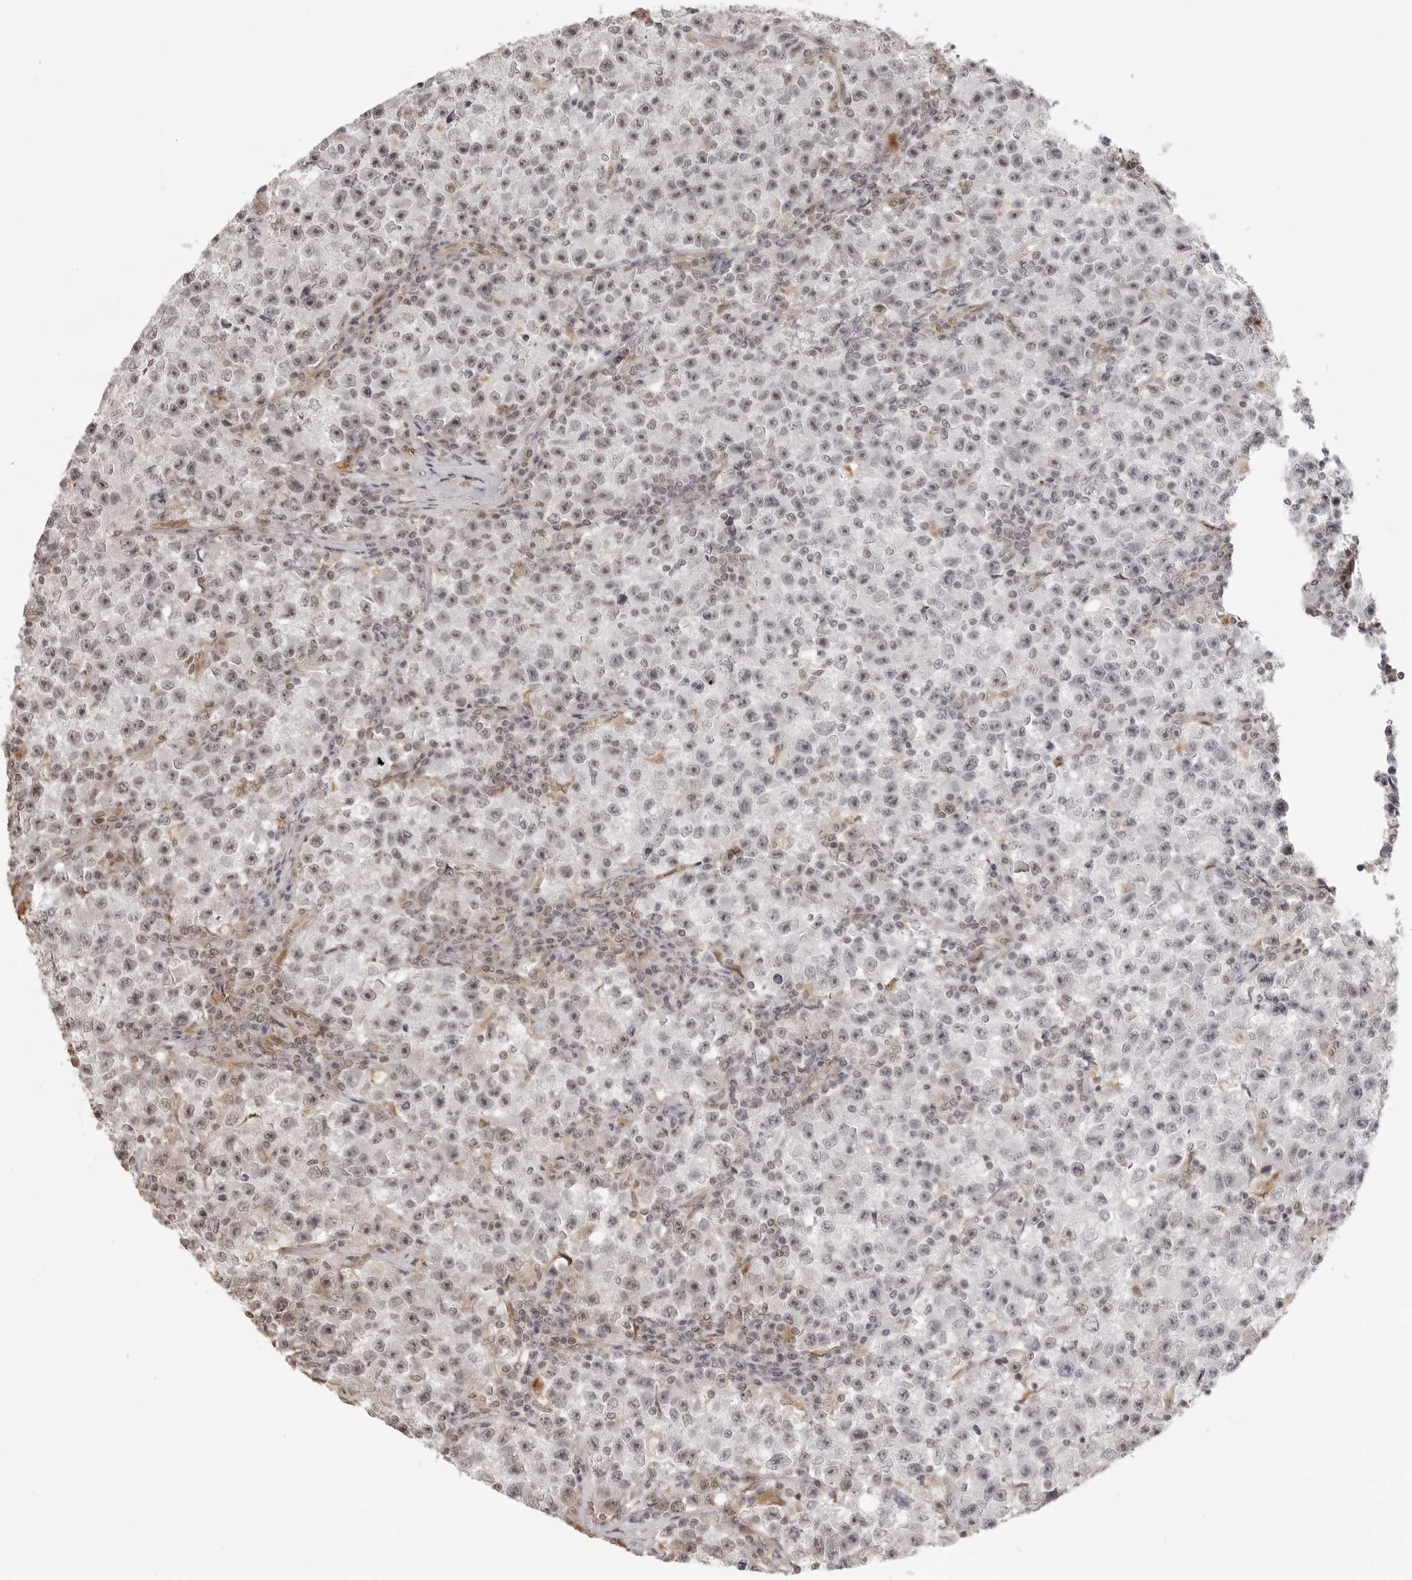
{"staining": {"intensity": "negative", "quantity": "none", "location": "none"}, "tissue": "testis cancer", "cell_type": "Tumor cells", "image_type": "cancer", "snomed": [{"axis": "morphology", "description": "Seminoma, NOS"}, {"axis": "topography", "description": "Testis"}], "caption": "Immunohistochemistry photomicrograph of human testis cancer stained for a protein (brown), which displays no staining in tumor cells. (DAB (3,3'-diaminobenzidine) immunohistochemistry visualized using brightfield microscopy, high magnification).", "gene": "DYNLT5", "patient": {"sex": "male", "age": 22}}